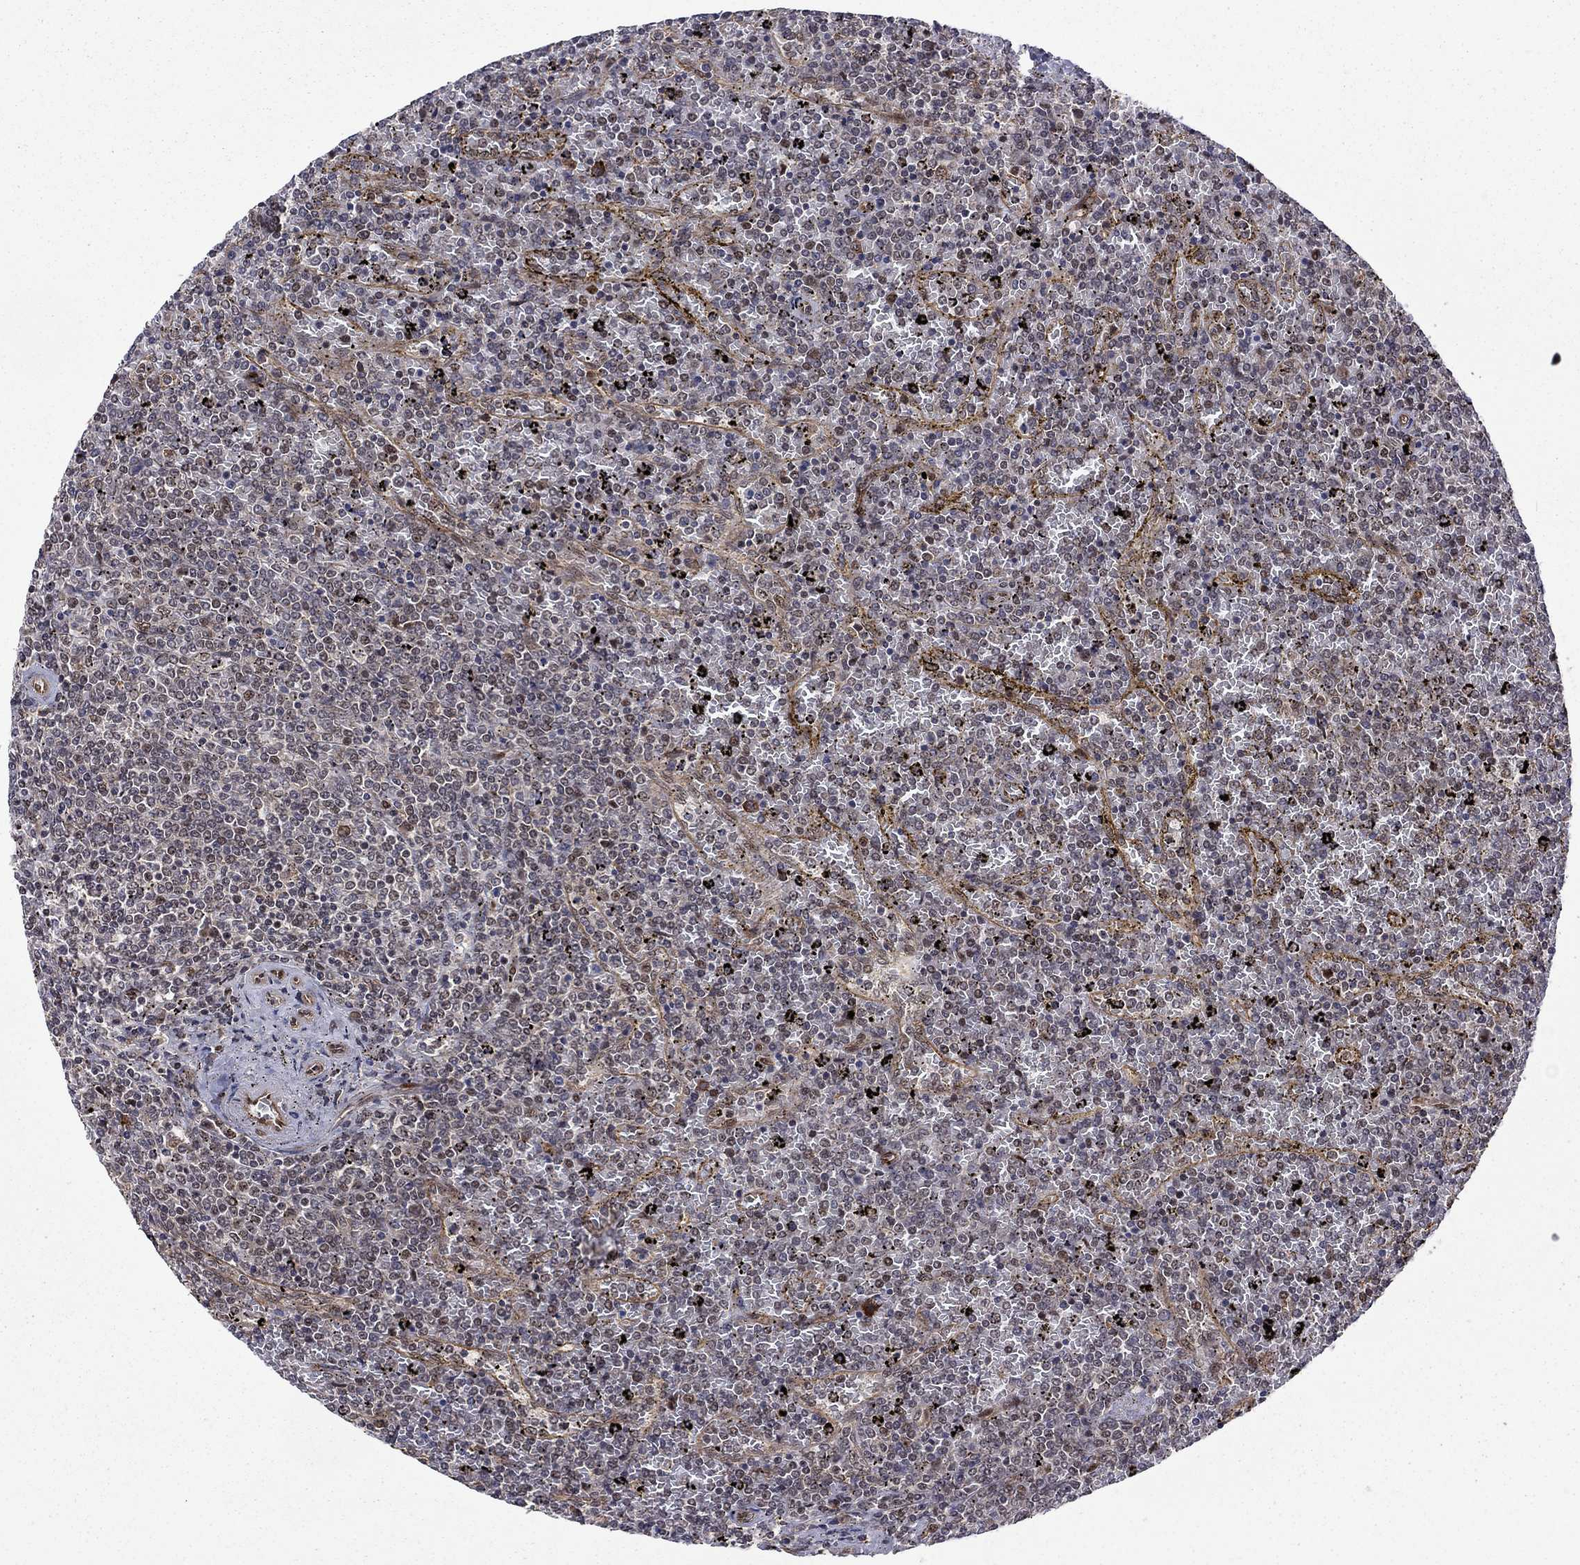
{"staining": {"intensity": "negative", "quantity": "none", "location": "none"}, "tissue": "lymphoma", "cell_type": "Tumor cells", "image_type": "cancer", "snomed": [{"axis": "morphology", "description": "Malignant lymphoma, non-Hodgkin's type, Low grade"}, {"axis": "topography", "description": "Spleen"}], "caption": "The image exhibits no staining of tumor cells in low-grade malignant lymphoma, non-Hodgkin's type.", "gene": "KPNA3", "patient": {"sex": "female", "age": 77}}